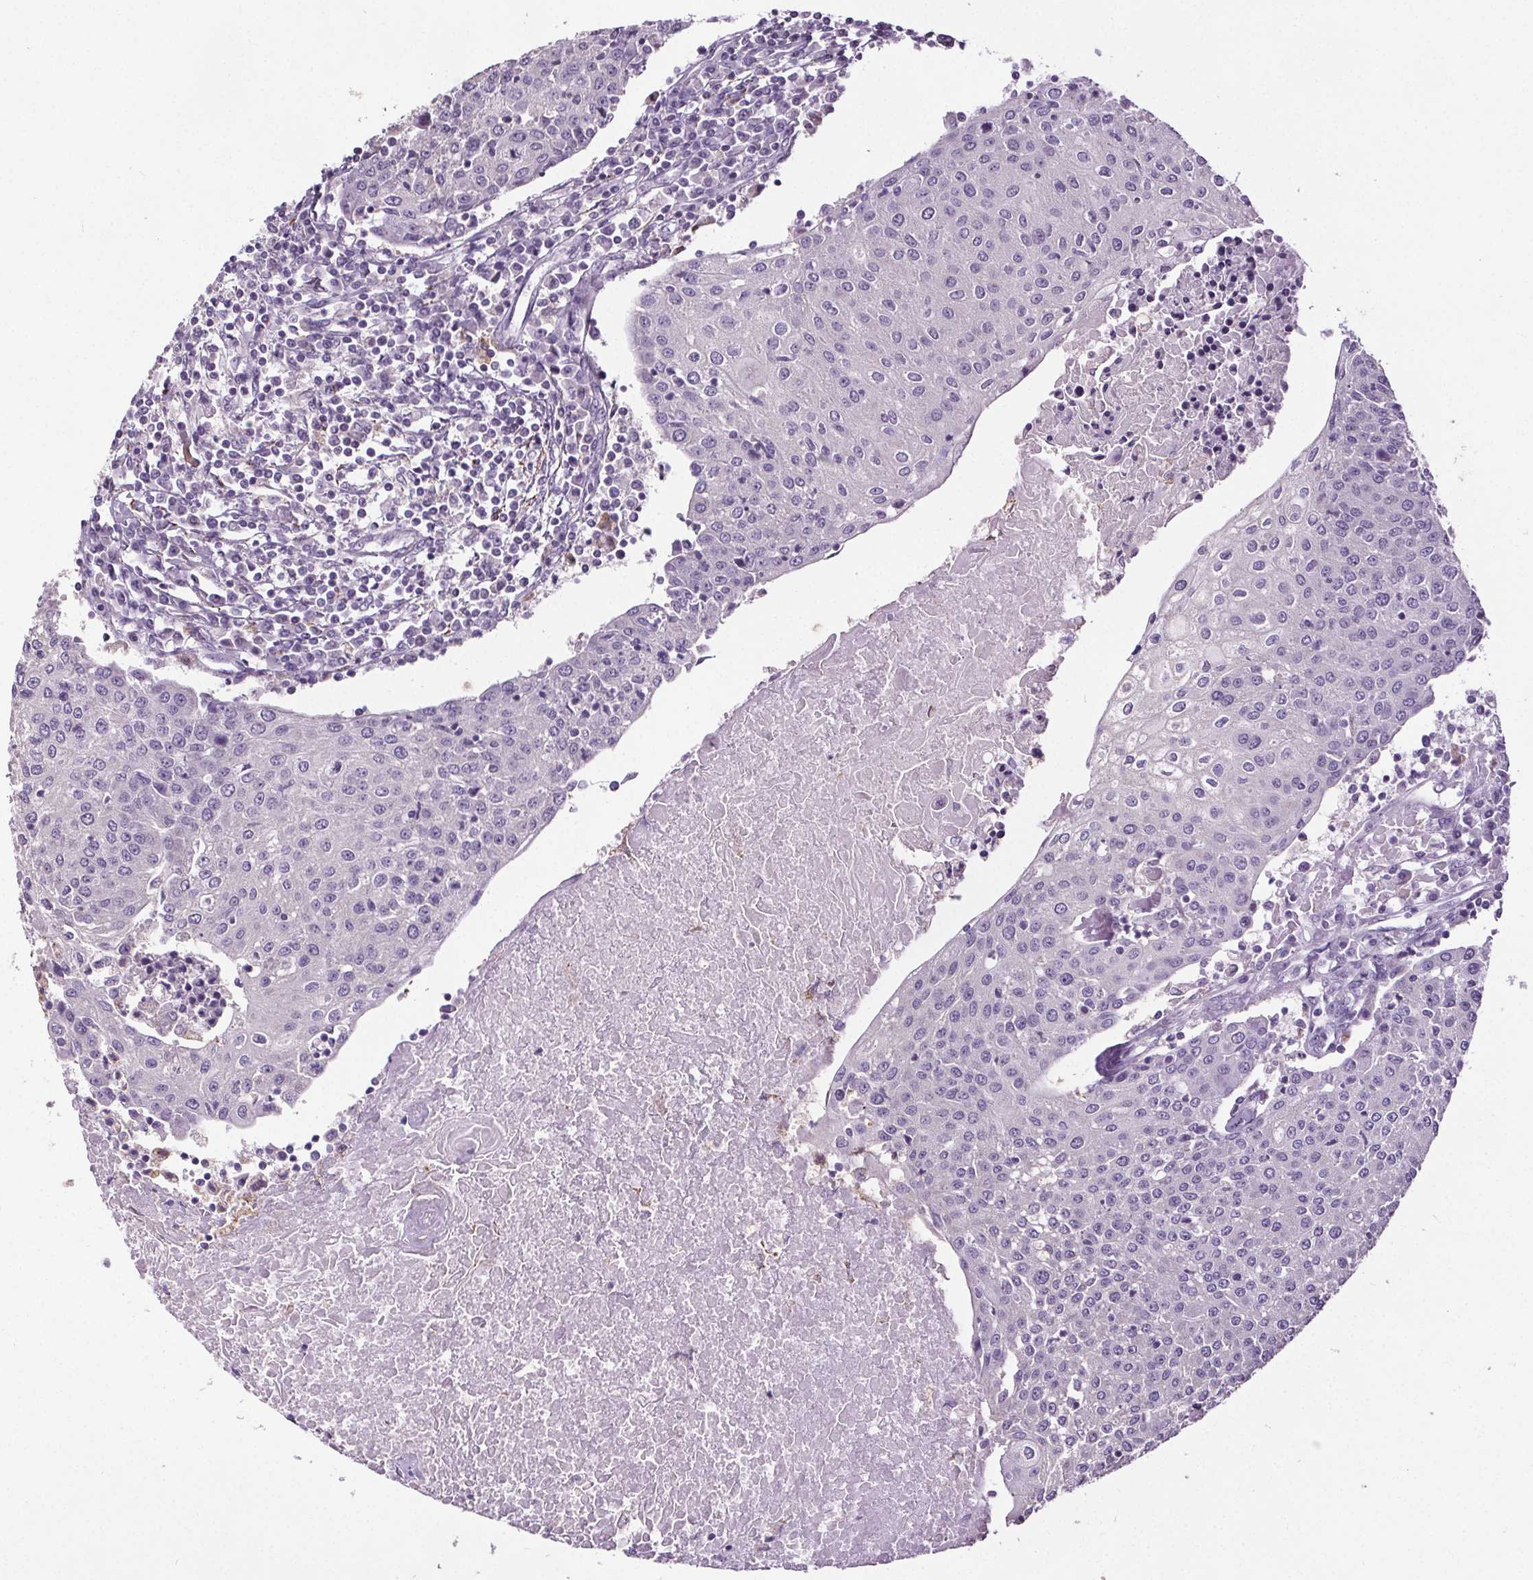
{"staining": {"intensity": "negative", "quantity": "none", "location": "none"}, "tissue": "urothelial cancer", "cell_type": "Tumor cells", "image_type": "cancer", "snomed": [{"axis": "morphology", "description": "Urothelial carcinoma, High grade"}, {"axis": "topography", "description": "Urinary bladder"}], "caption": "Tumor cells are negative for brown protein staining in urothelial cancer.", "gene": "GPIHBP1", "patient": {"sex": "female", "age": 85}}